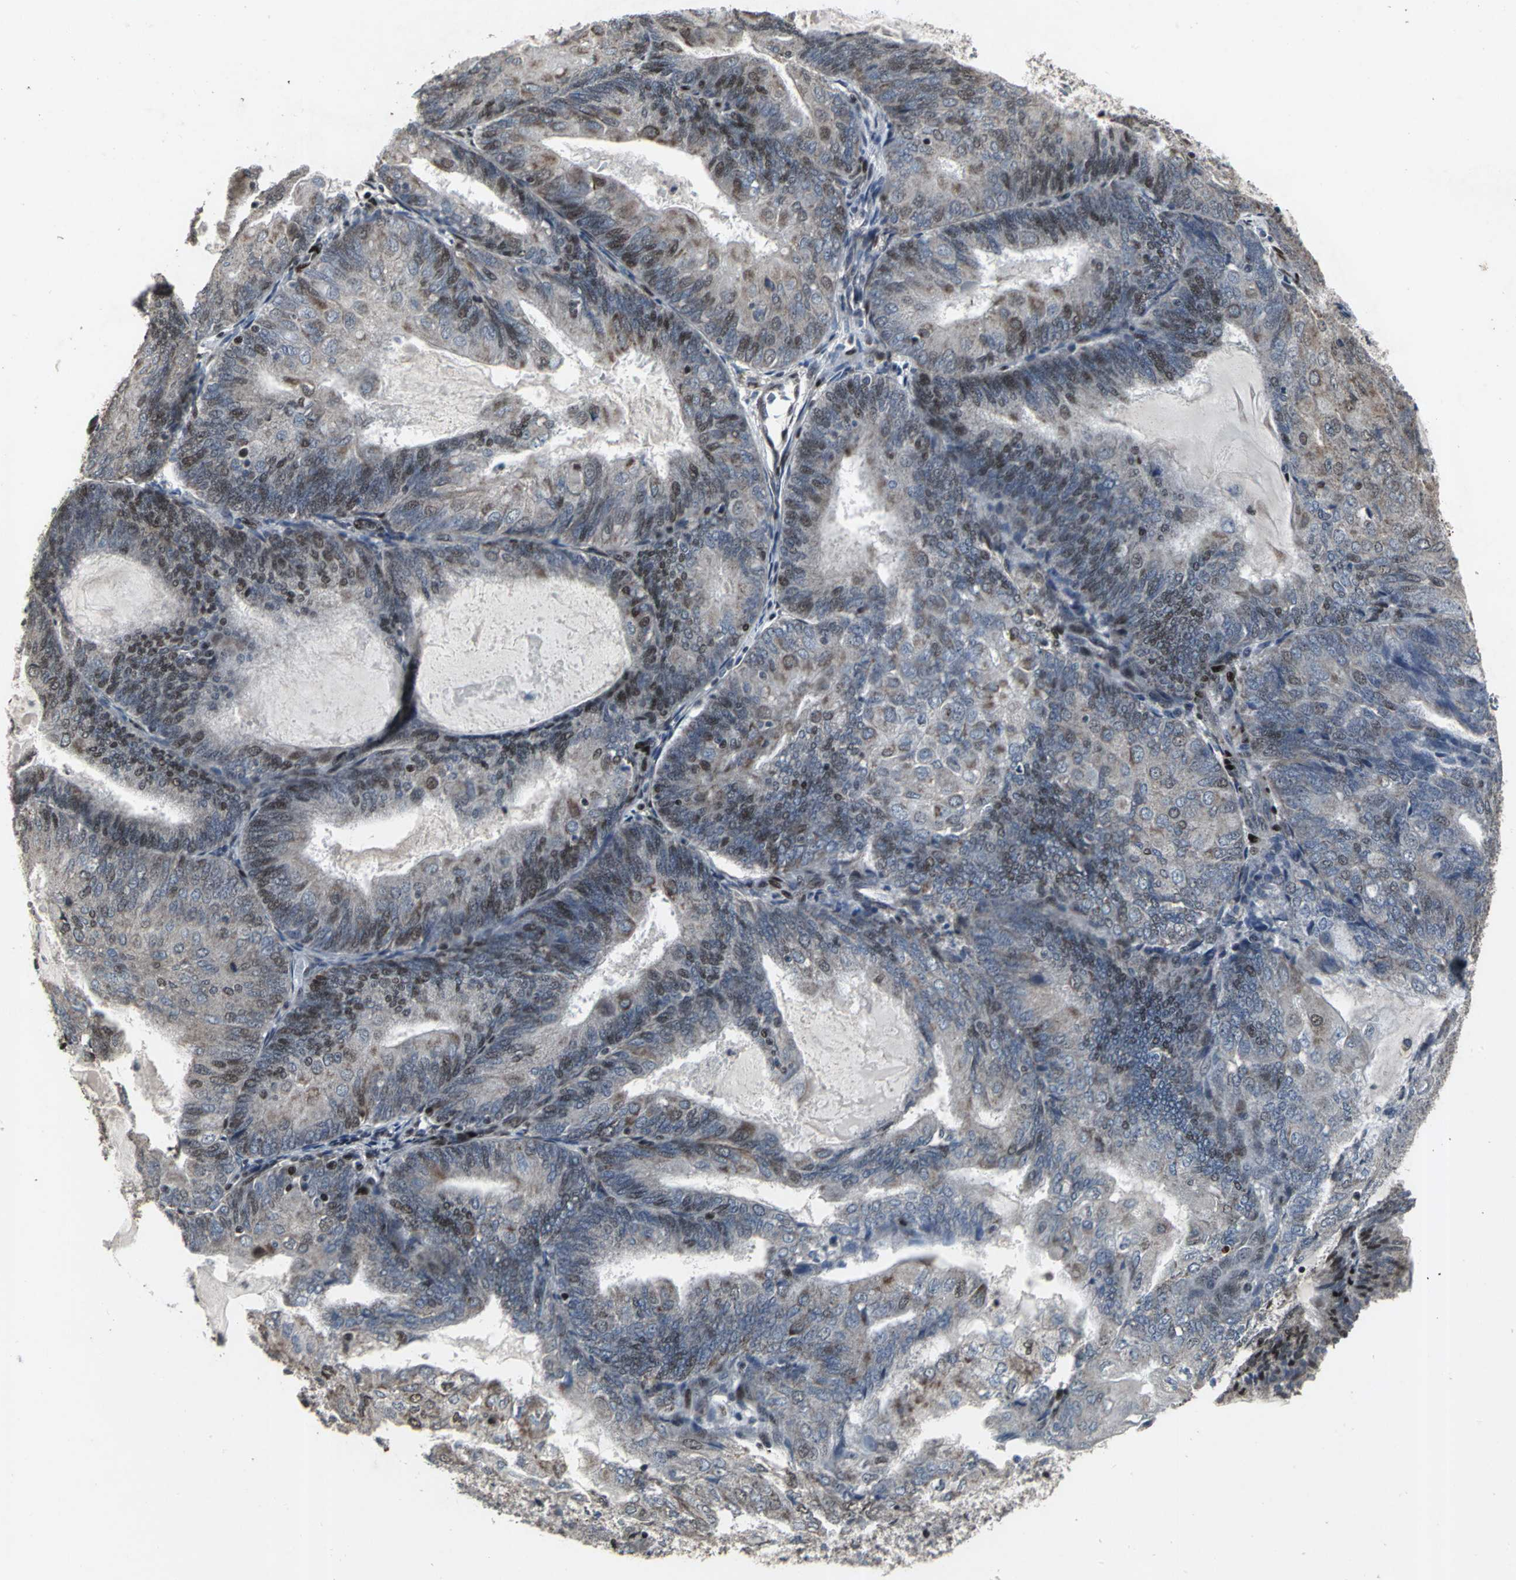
{"staining": {"intensity": "moderate", "quantity": "25%-75%", "location": "nuclear"}, "tissue": "endometrial cancer", "cell_type": "Tumor cells", "image_type": "cancer", "snomed": [{"axis": "morphology", "description": "Adenocarcinoma, NOS"}, {"axis": "topography", "description": "Endometrium"}], "caption": "A high-resolution image shows immunohistochemistry staining of endometrial cancer (adenocarcinoma), which shows moderate nuclear staining in about 25%-75% of tumor cells.", "gene": "SRF", "patient": {"sex": "female", "age": 81}}